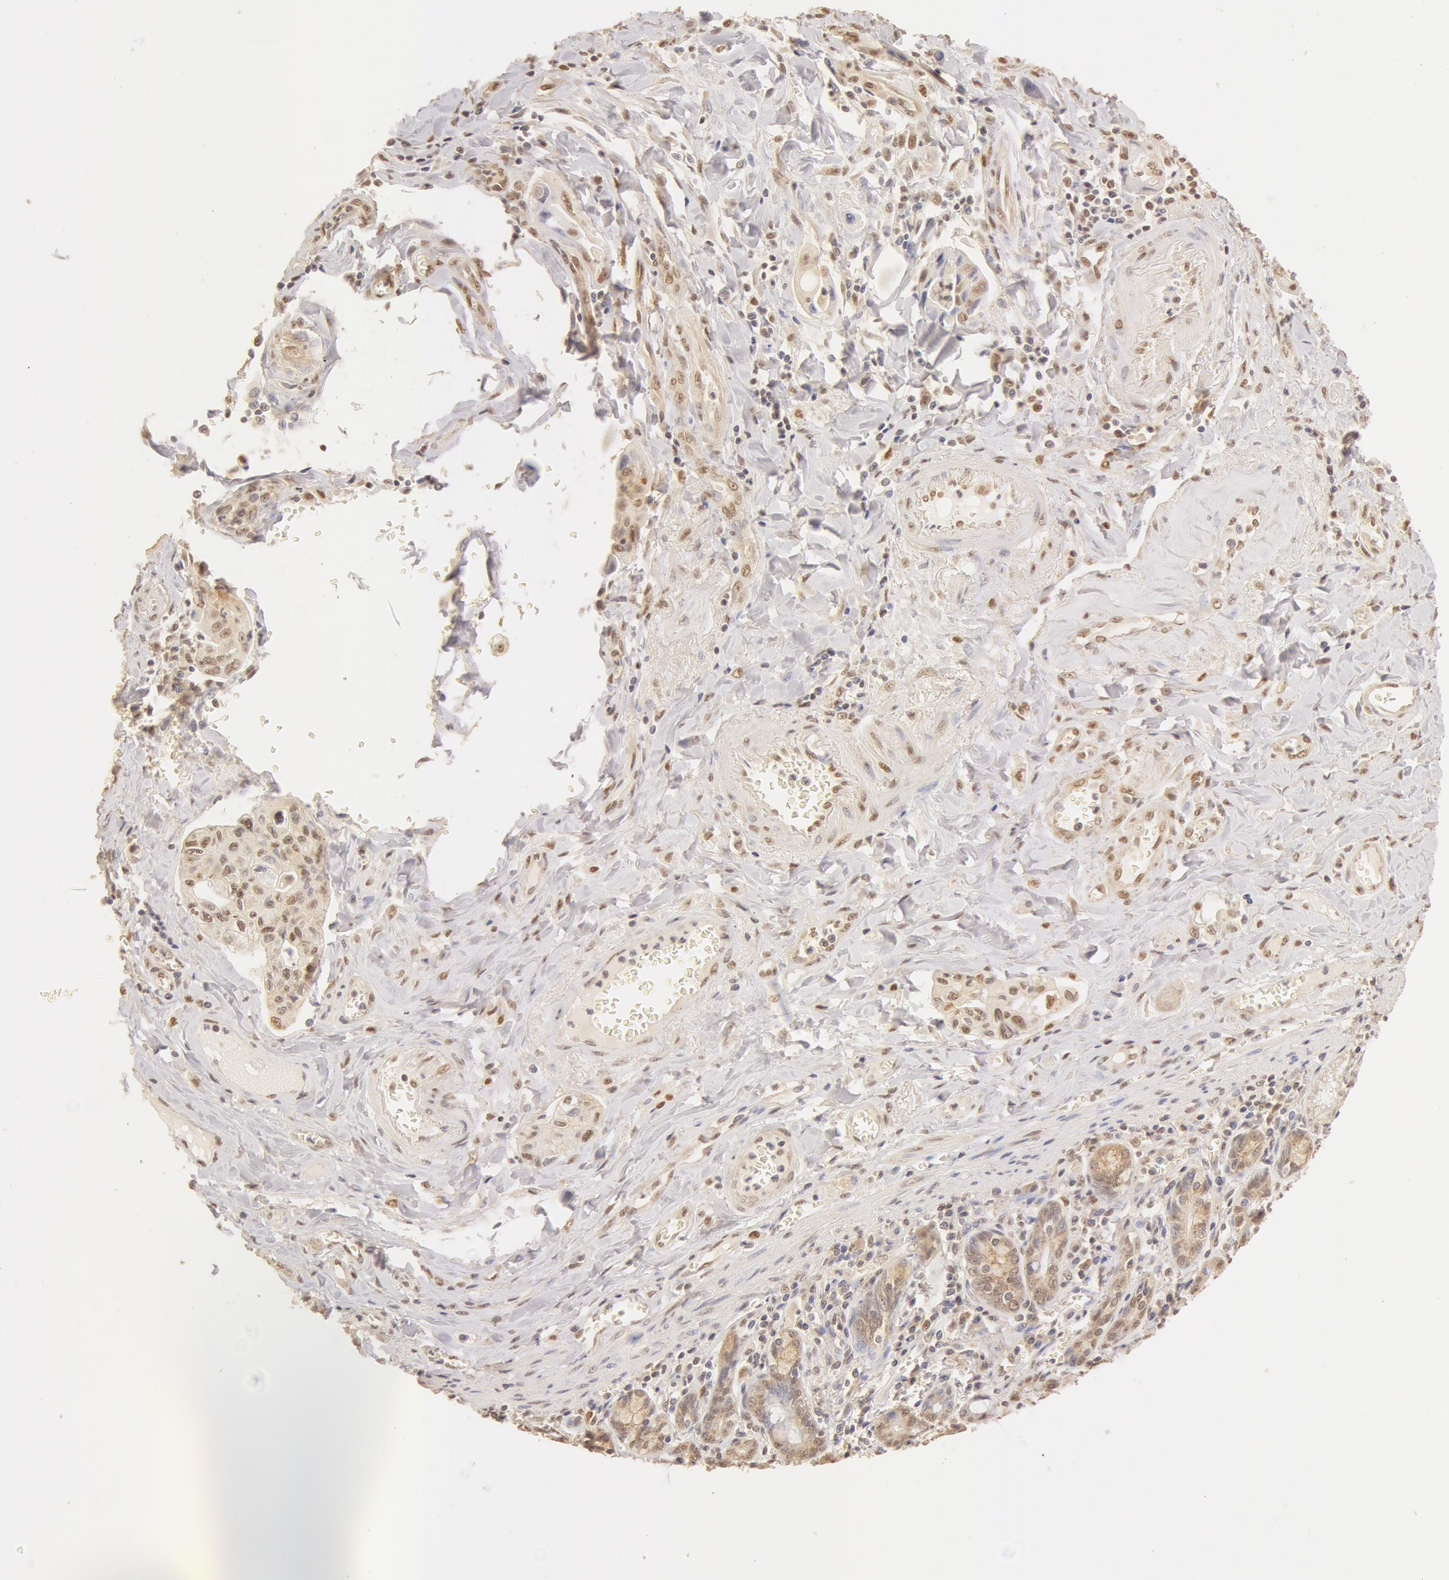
{"staining": {"intensity": "moderate", "quantity": ">75%", "location": "cytoplasmic/membranous,nuclear"}, "tissue": "pancreatic cancer", "cell_type": "Tumor cells", "image_type": "cancer", "snomed": [{"axis": "morphology", "description": "Adenocarcinoma, NOS"}, {"axis": "topography", "description": "Pancreas"}], "caption": "Moderate cytoplasmic/membranous and nuclear expression for a protein is present in about >75% of tumor cells of pancreatic adenocarcinoma using immunohistochemistry.", "gene": "SNRNP70", "patient": {"sex": "male", "age": 77}}